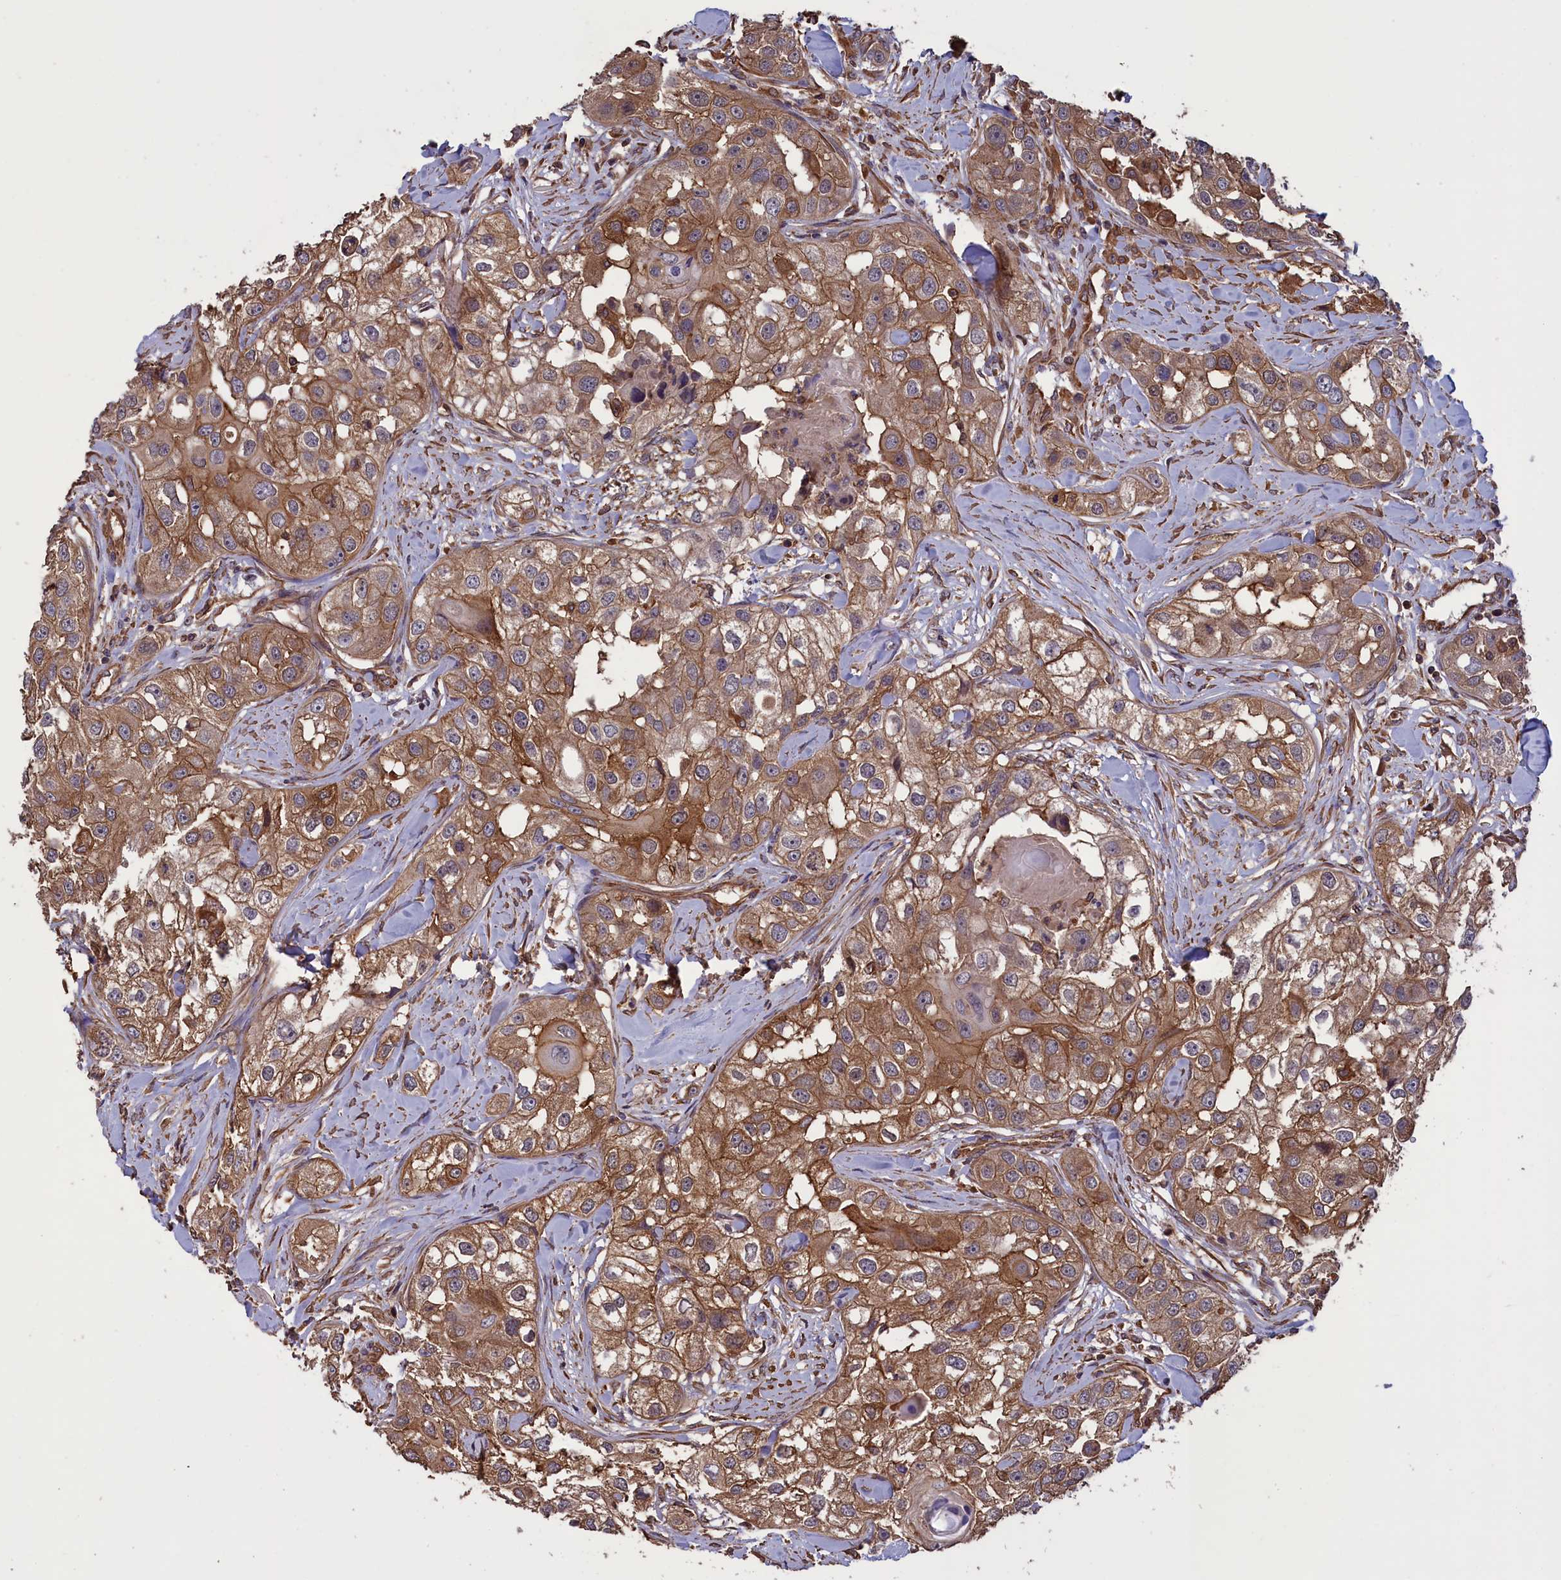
{"staining": {"intensity": "moderate", "quantity": ">75%", "location": "cytoplasmic/membranous"}, "tissue": "head and neck cancer", "cell_type": "Tumor cells", "image_type": "cancer", "snomed": [{"axis": "morphology", "description": "Normal tissue, NOS"}, {"axis": "morphology", "description": "Squamous cell carcinoma, NOS"}, {"axis": "topography", "description": "Skeletal muscle"}, {"axis": "topography", "description": "Head-Neck"}], "caption": "Protein expression by IHC exhibits moderate cytoplasmic/membranous expression in approximately >75% of tumor cells in head and neck cancer. The staining was performed using DAB (3,3'-diaminobenzidine), with brown indicating positive protein expression. Nuclei are stained blue with hematoxylin.", "gene": "DAPK3", "patient": {"sex": "male", "age": 51}}